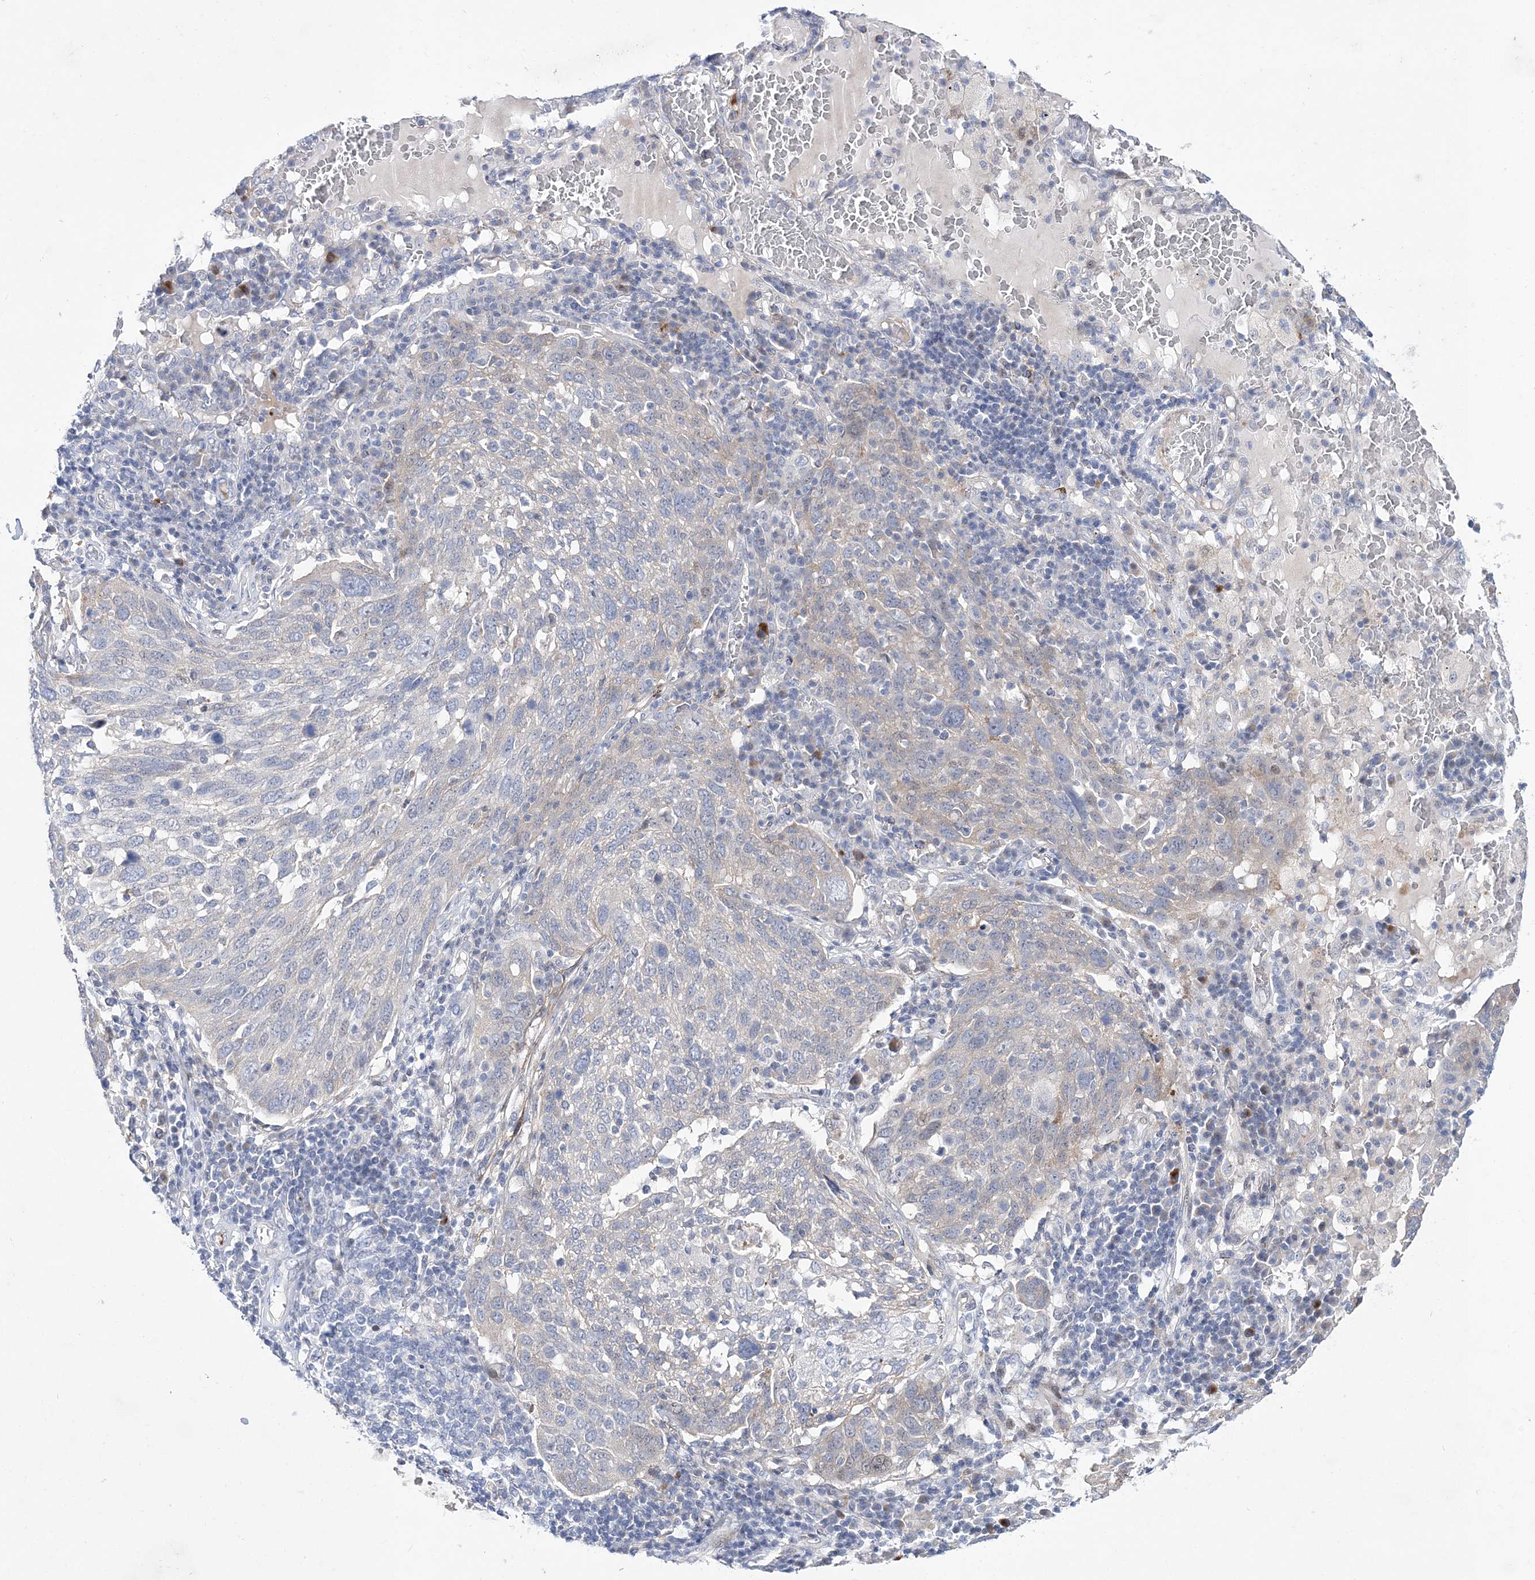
{"staining": {"intensity": "negative", "quantity": "none", "location": "none"}, "tissue": "lung cancer", "cell_type": "Tumor cells", "image_type": "cancer", "snomed": [{"axis": "morphology", "description": "Squamous cell carcinoma, NOS"}, {"axis": "topography", "description": "Lung"}], "caption": "DAB immunohistochemical staining of squamous cell carcinoma (lung) reveals no significant staining in tumor cells.", "gene": "ANO1", "patient": {"sex": "male", "age": 65}}